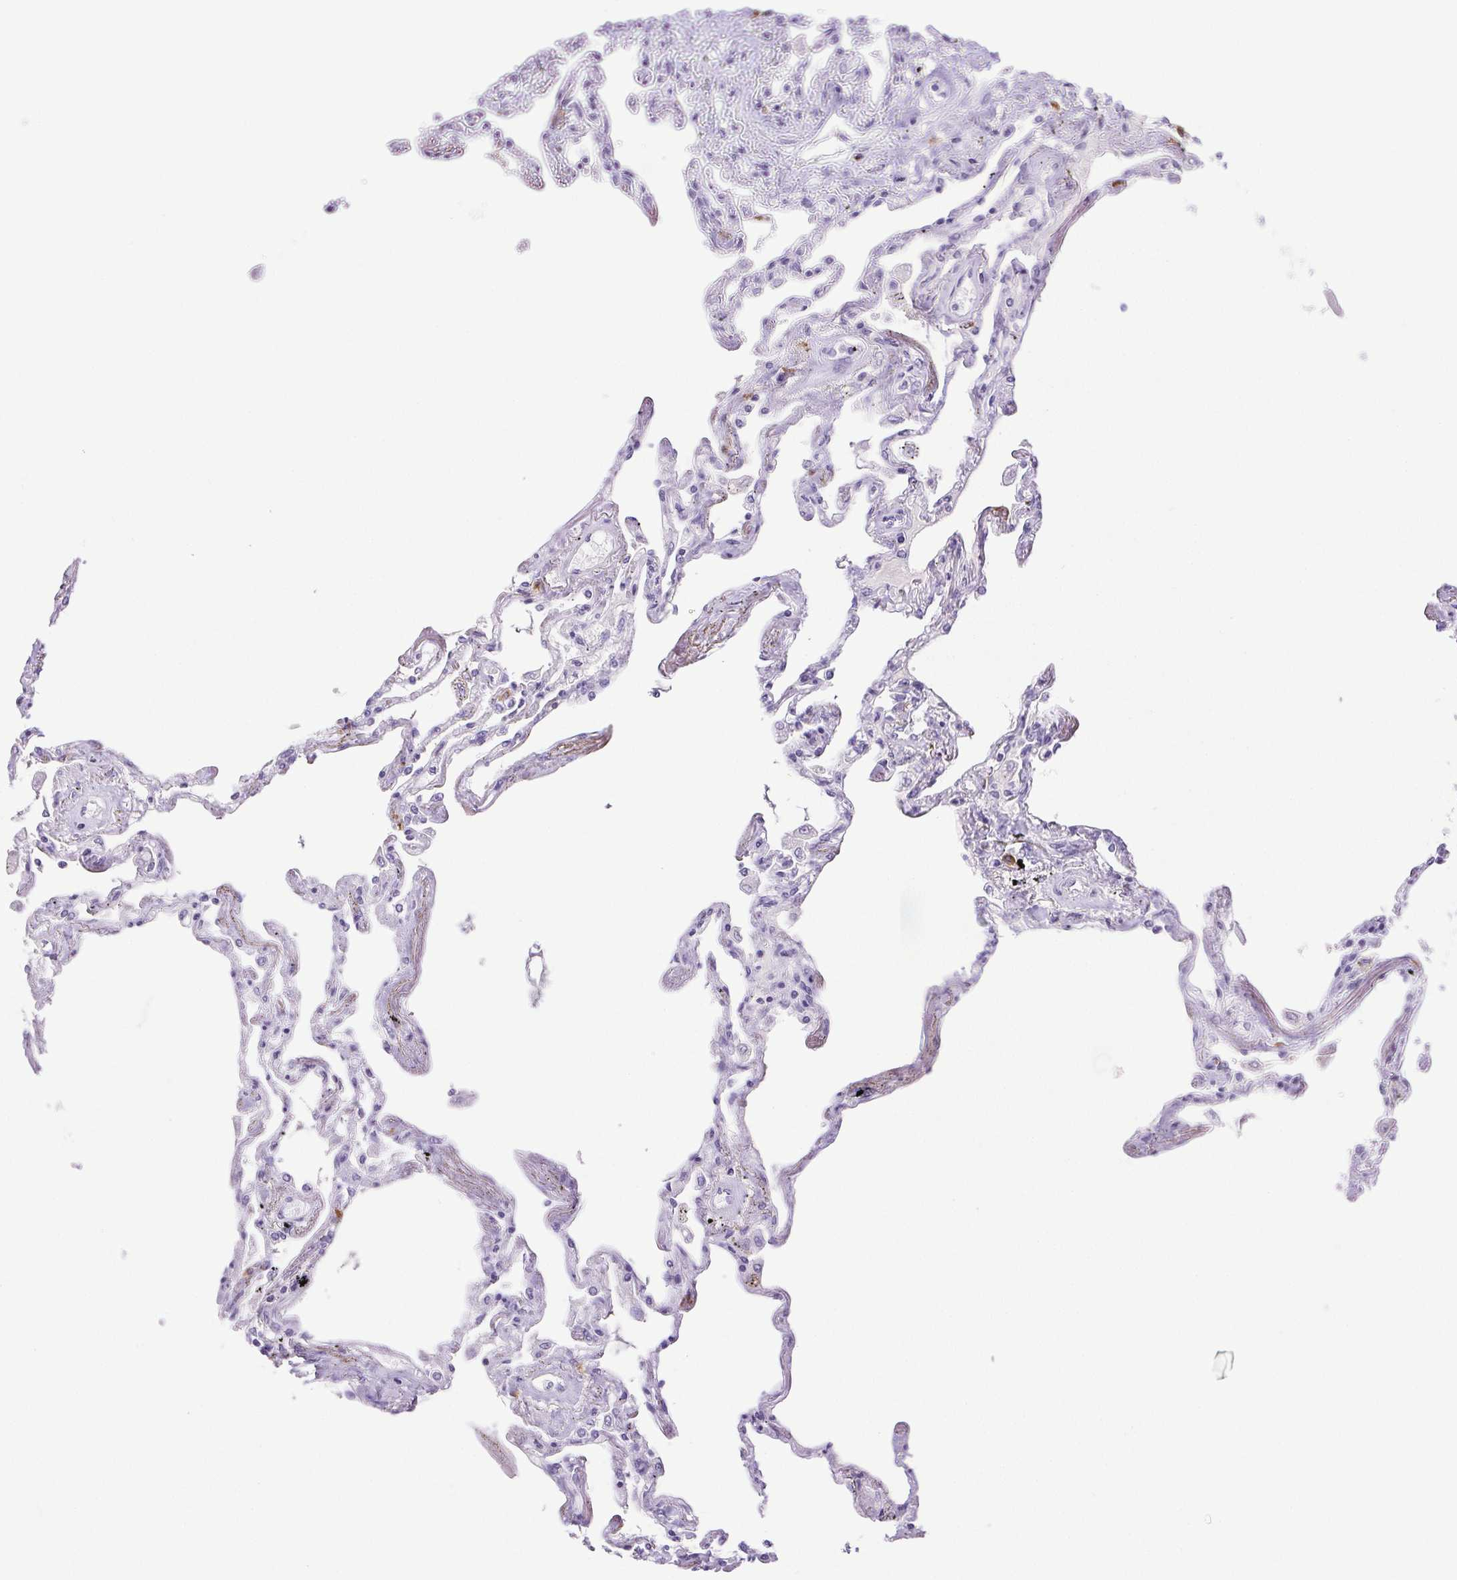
{"staining": {"intensity": "negative", "quantity": "none", "location": "none"}, "tissue": "lung", "cell_type": "Alveolar cells", "image_type": "normal", "snomed": [{"axis": "morphology", "description": "Normal tissue, NOS"}, {"axis": "morphology", "description": "Adenocarcinoma, NOS"}, {"axis": "topography", "description": "Cartilage tissue"}, {"axis": "topography", "description": "Lung"}], "caption": "The image shows no significant positivity in alveolar cells of lung.", "gene": "PAPPA2", "patient": {"sex": "female", "age": 67}}